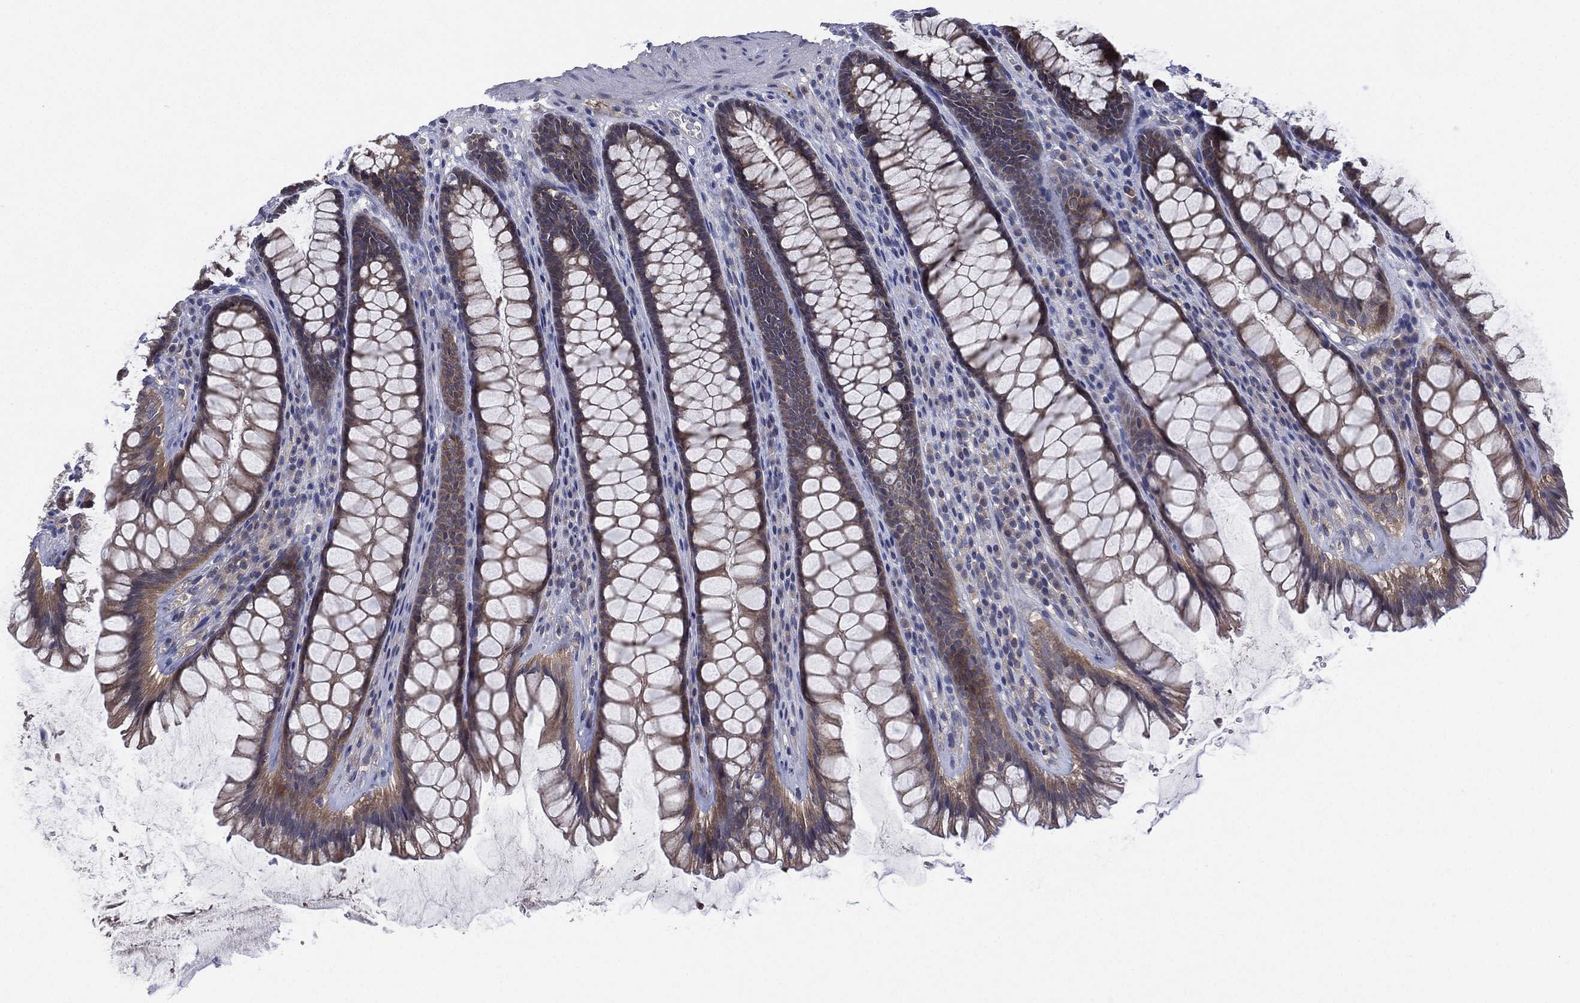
{"staining": {"intensity": "weak", "quantity": "25%-75%", "location": "cytoplasmic/membranous"}, "tissue": "rectum", "cell_type": "Glandular cells", "image_type": "normal", "snomed": [{"axis": "morphology", "description": "Normal tissue, NOS"}, {"axis": "topography", "description": "Rectum"}], "caption": "Protein staining of normal rectum exhibits weak cytoplasmic/membranous expression in about 25%-75% of glandular cells. Nuclei are stained in blue.", "gene": "MPP7", "patient": {"sex": "male", "age": 72}}